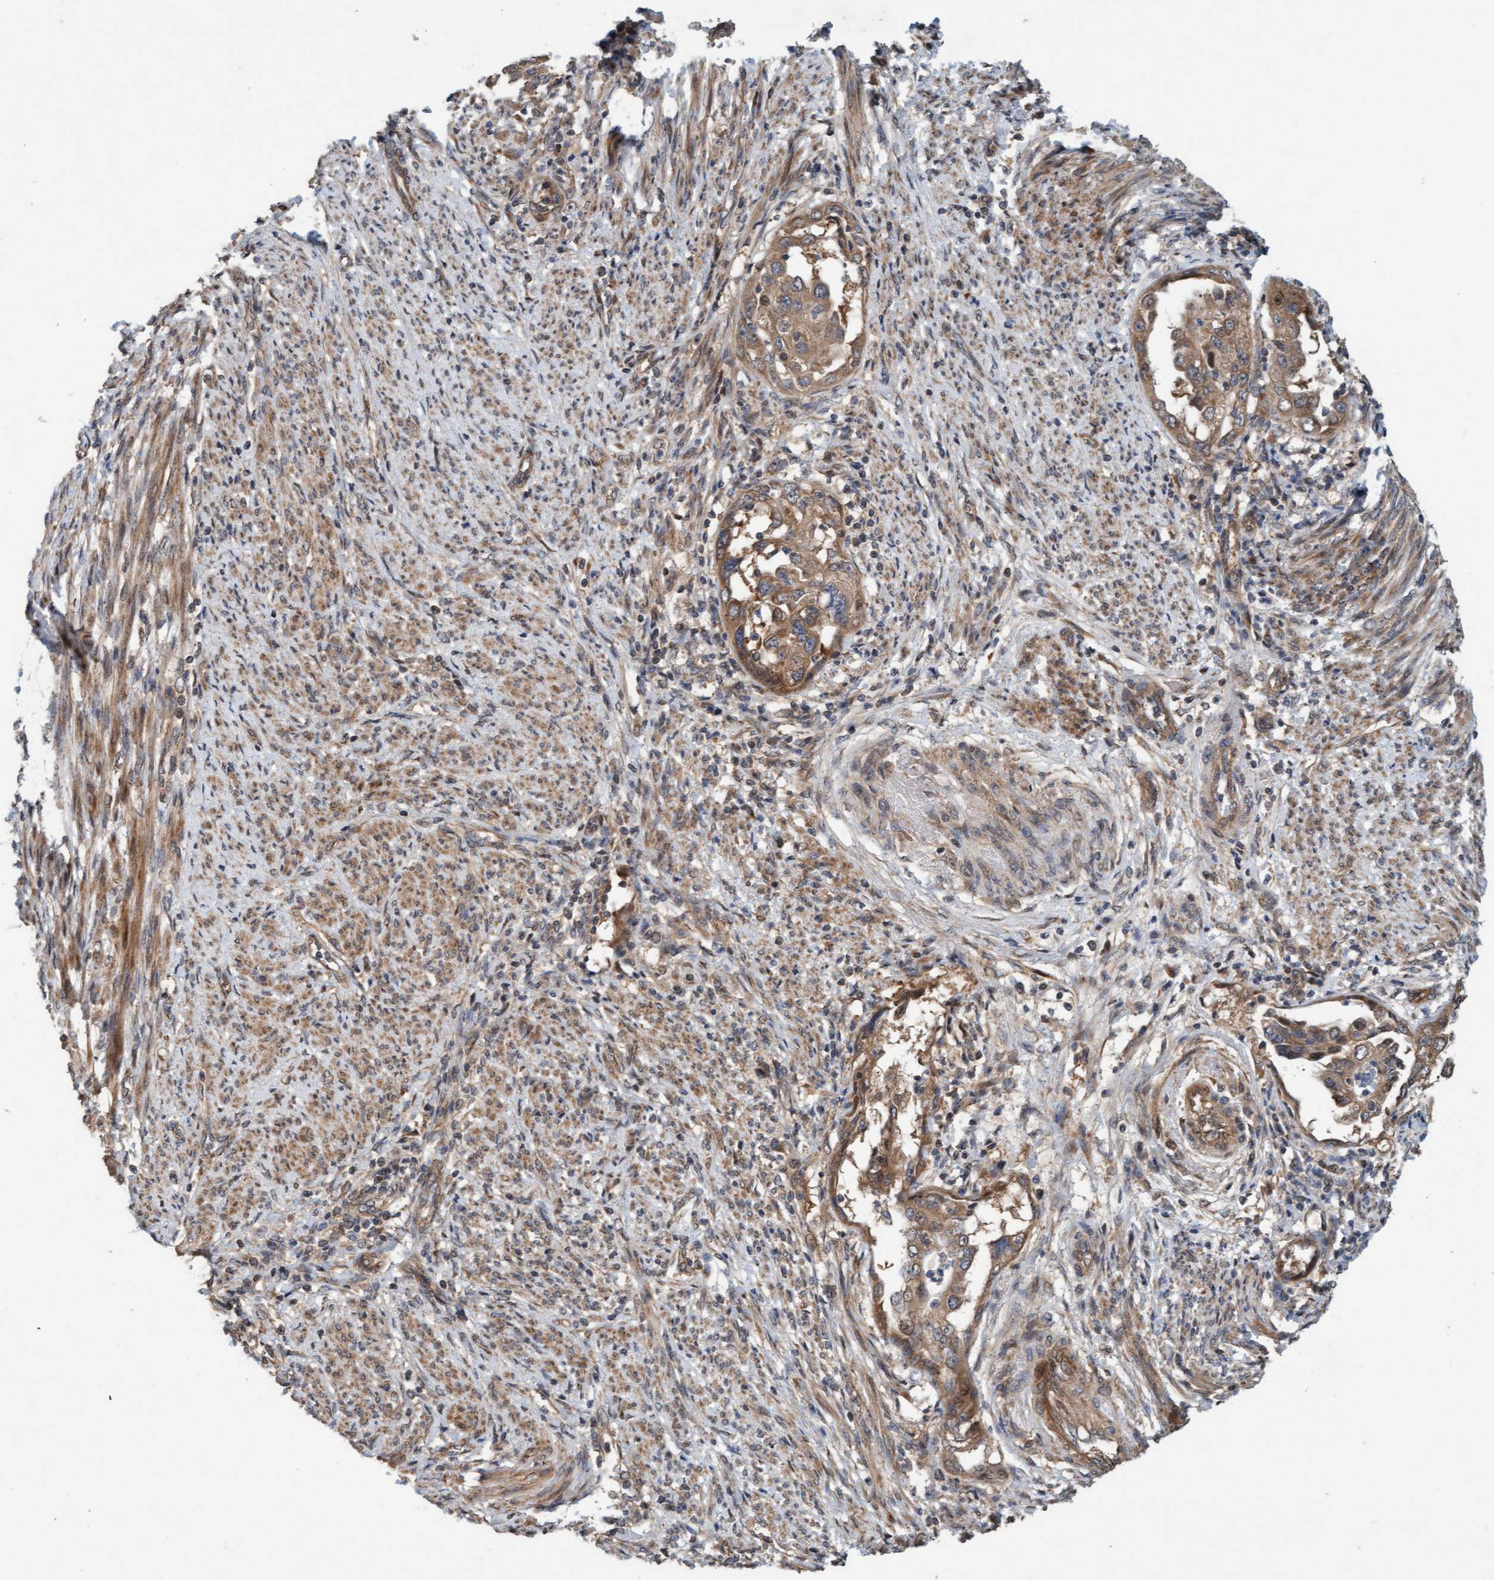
{"staining": {"intensity": "moderate", "quantity": ">75%", "location": "cytoplasmic/membranous"}, "tissue": "endometrial cancer", "cell_type": "Tumor cells", "image_type": "cancer", "snomed": [{"axis": "morphology", "description": "Adenocarcinoma, NOS"}, {"axis": "topography", "description": "Endometrium"}], "caption": "Endometrial cancer stained with IHC exhibits moderate cytoplasmic/membranous positivity in about >75% of tumor cells.", "gene": "MLXIP", "patient": {"sex": "female", "age": 85}}